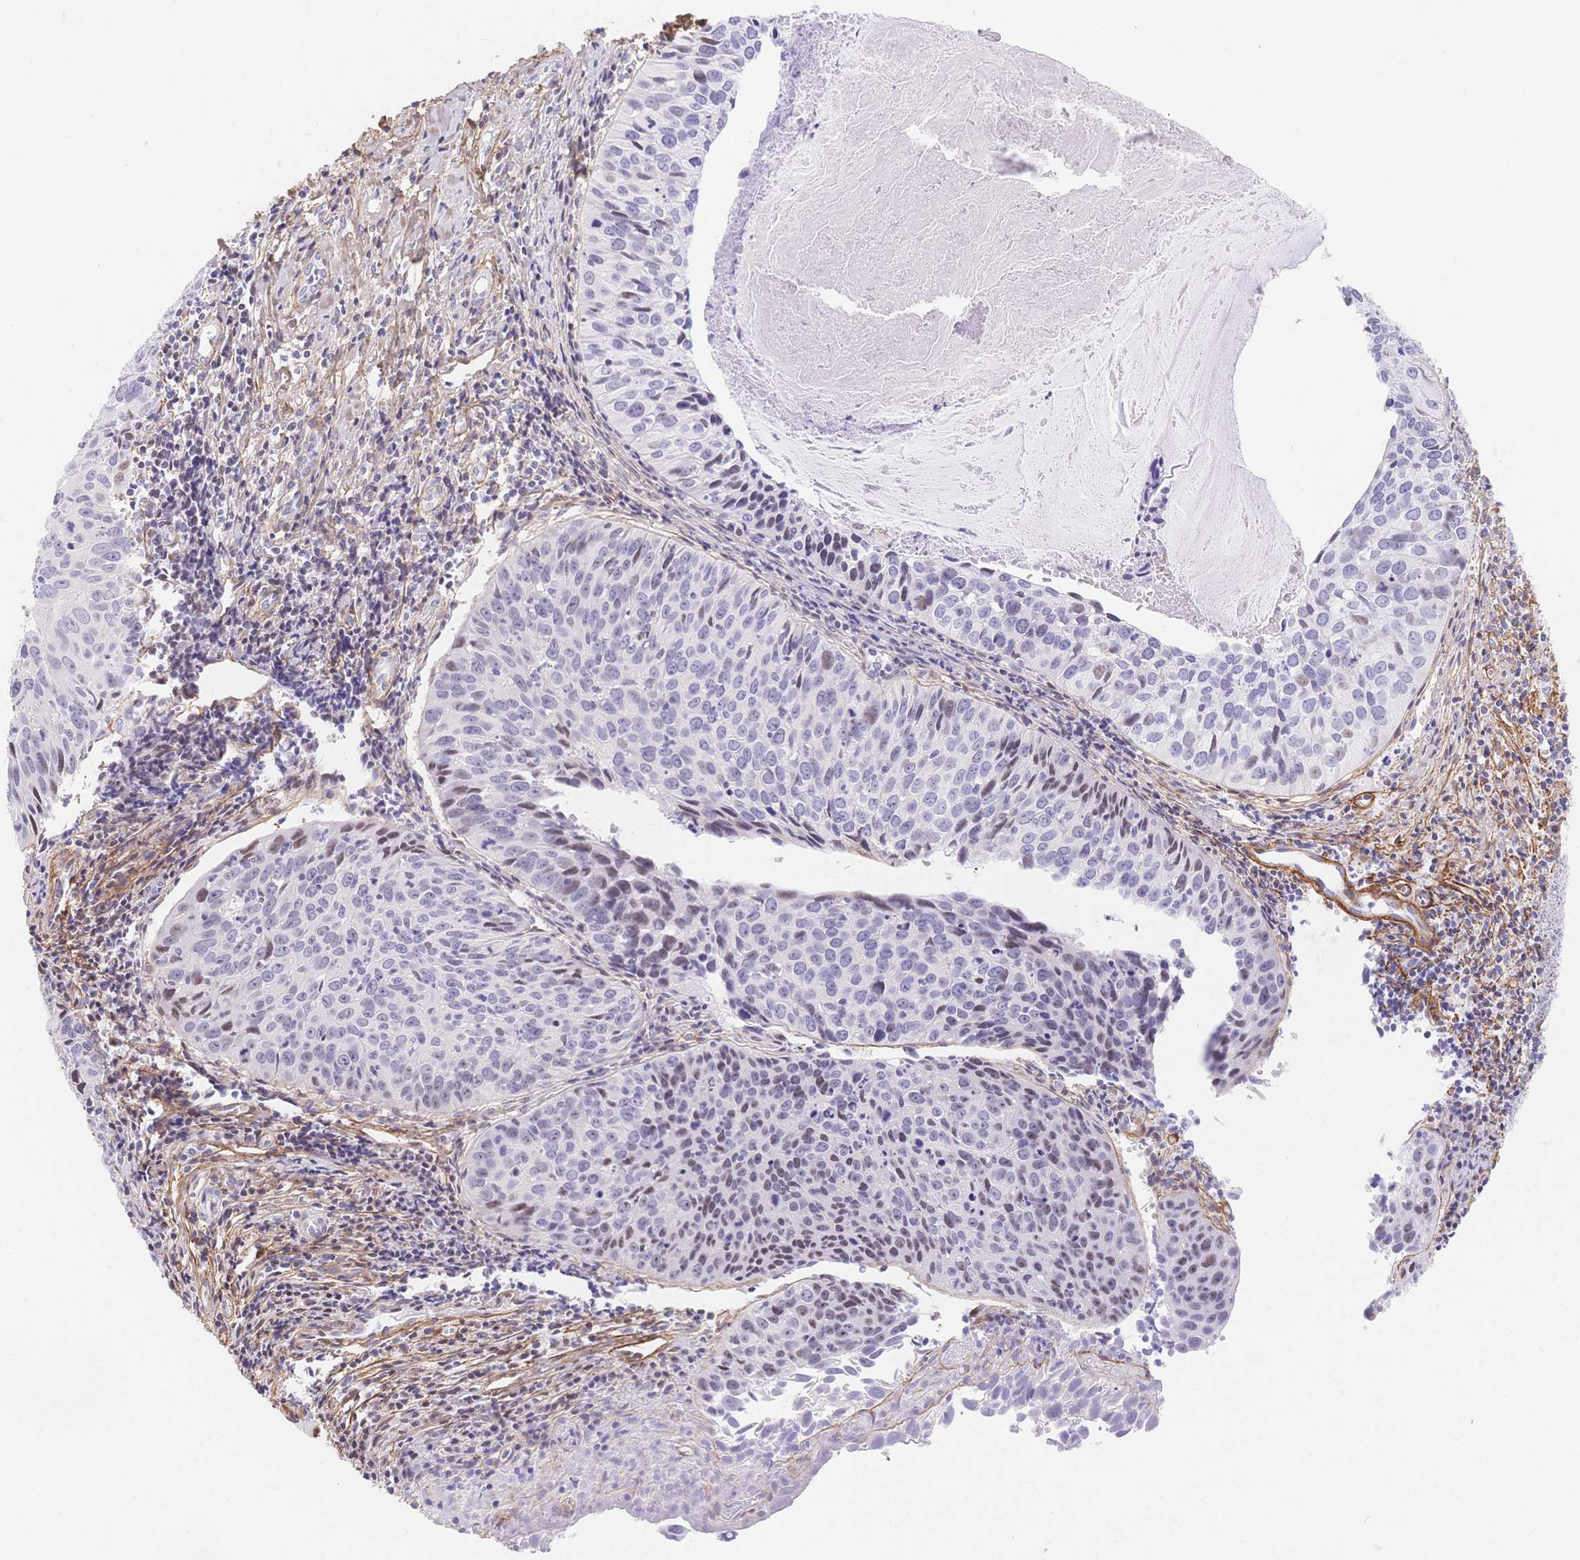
{"staining": {"intensity": "weak", "quantity": "<25%", "location": "nuclear"}, "tissue": "cervical cancer", "cell_type": "Tumor cells", "image_type": "cancer", "snomed": [{"axis": "morphology", "description": "Squamous cell carcinoma, NOS"}, {"axis": "topography", "description": "Cervix"}], "caption": "Immunohistochemistry (IHC) histopathology image of cervical squamous cell carcinoma stained for a protein (brown), which reveals no expression in tumor cells.", "gene": "PDZD2", "patient": {"sex": "female", "age": 31}}